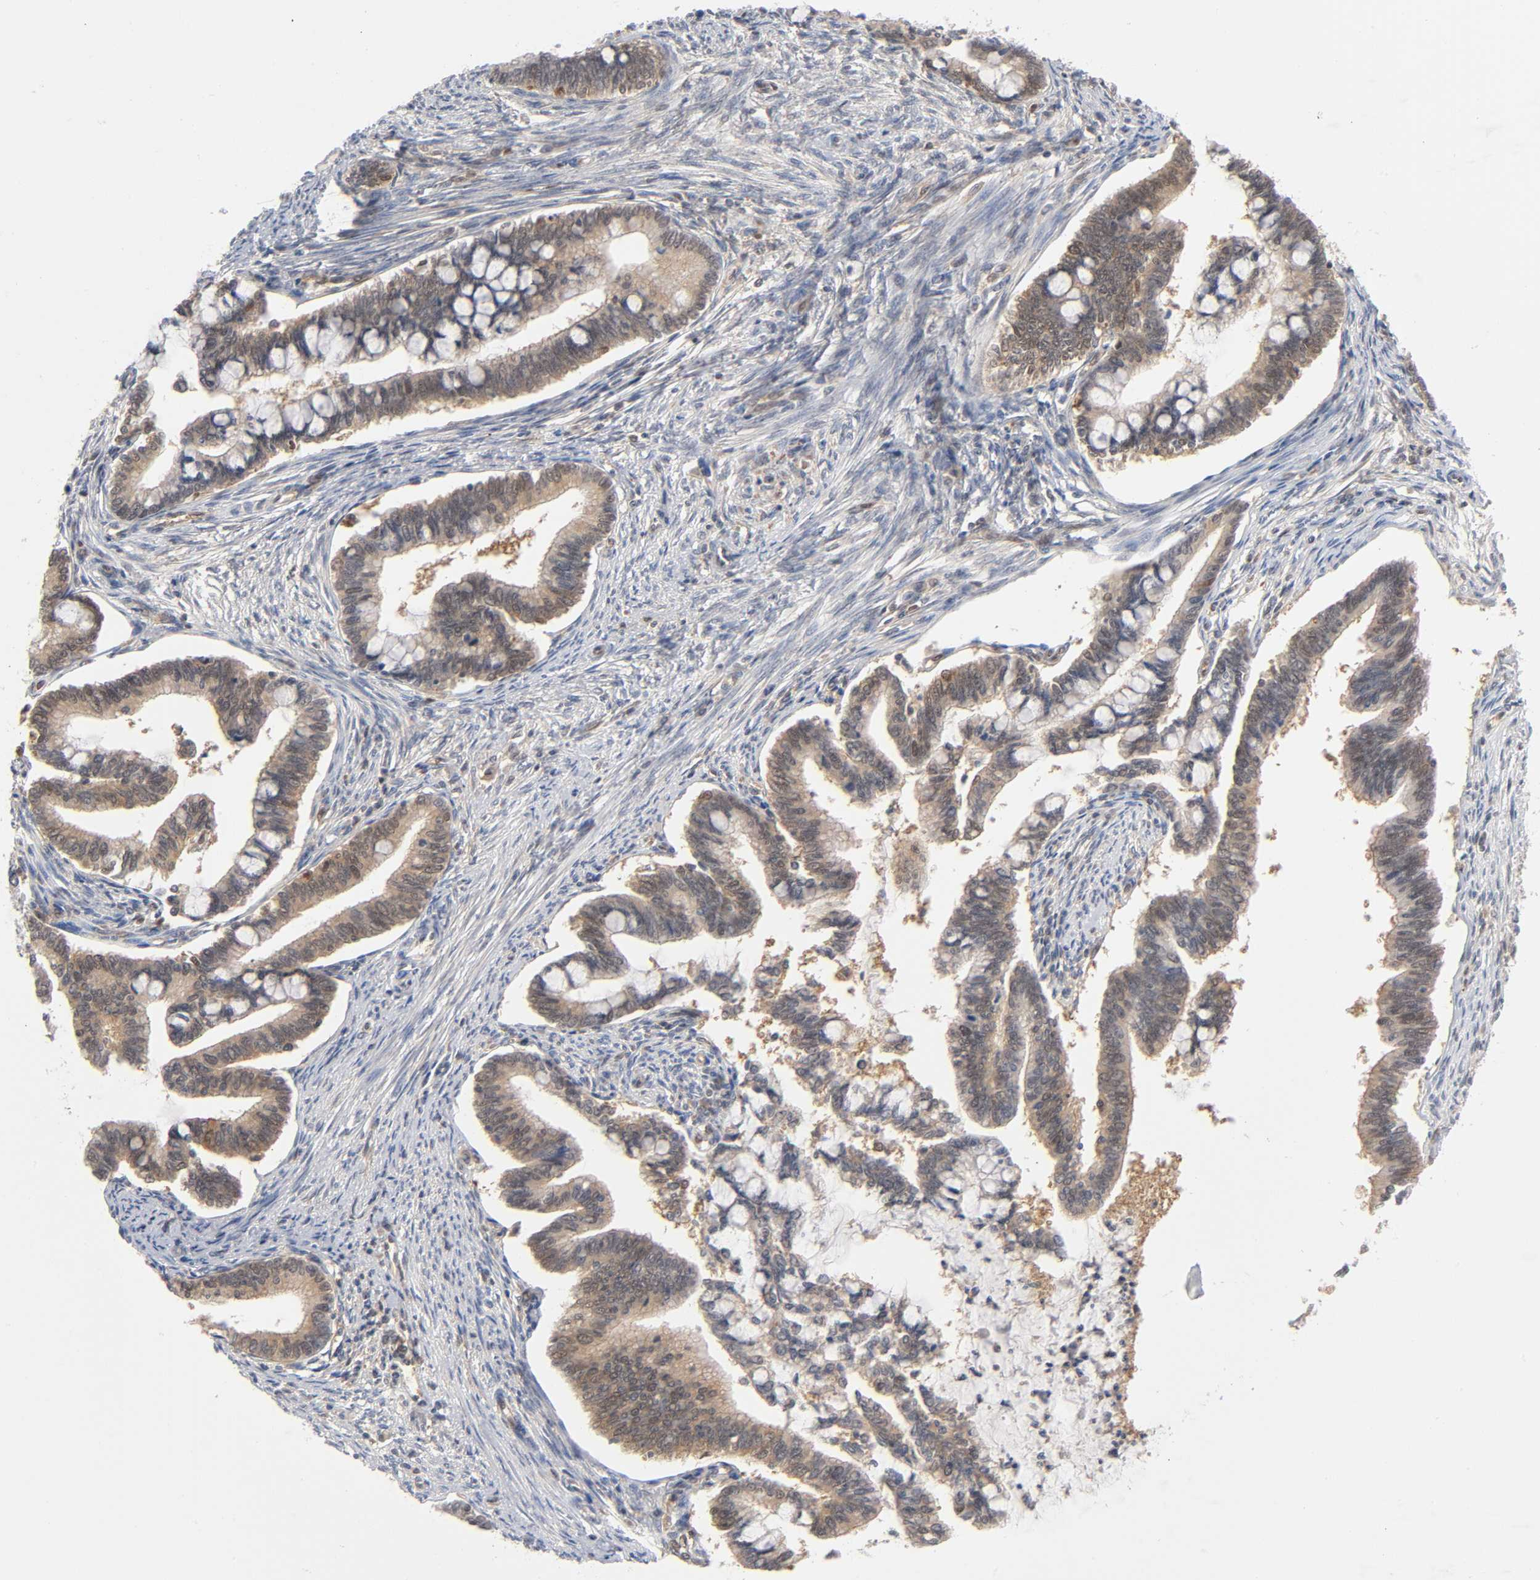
{"staining": {"intensity": "moderate", "quantity": ">75%", "location": "cytoplasmic/membranous"}, "tissue": "cervical cancer", "cell_type": "Tumor cells", "image_type": "cancer", "snomed": [{"axis": "morphology", "description": "Adenocarcinoma, NOS"}, {"axis": "topography", "description": "Cervix"}], "caption": "Human cervical adenocarcinoma stained for a protein (brown) demonstrates moderate cytoplasmic/membranous positive expression in about >75% of tumor cells.", "gene": "DFFB", "patient": {"sex": "female", "age": 36}}